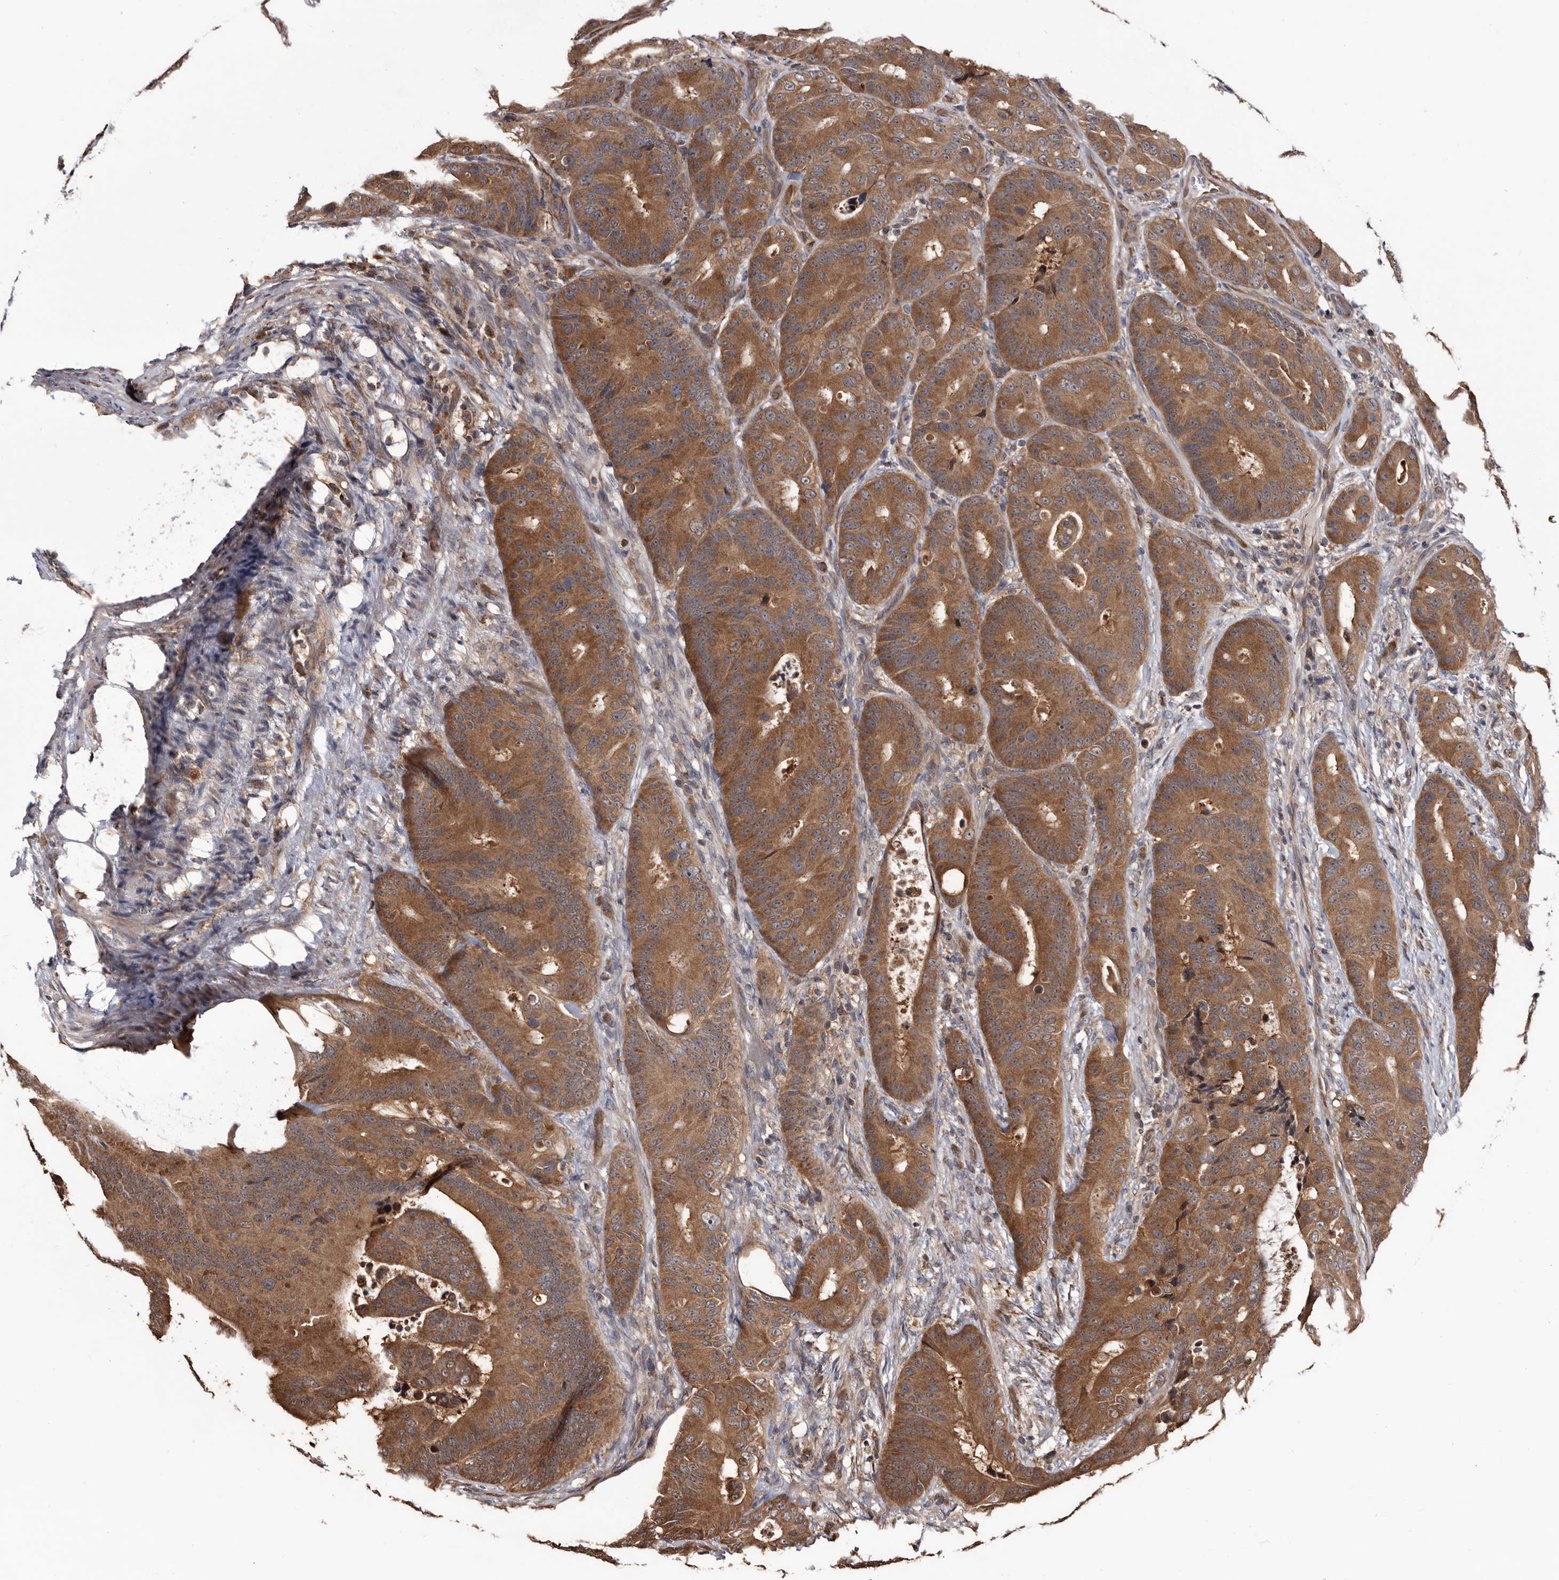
{"staining": {"intensity": "strong", "quantity": ">75%", "location": "cytoplasmic/membranous"}, "tissue": "colorectal cancer", "cell_type": "Tumor cells", "image_type": "cancer", "snomed": [{"axis": "morphology", "description": "Adenocarcinoma, NOS"}, {"axis": "topography", "description": "Colon"}], "caption": "There is high levels of strong cytoplasmic/membranous expression in tumor cells of colorectal adenocarcinoma, as demonstrated by immunohistochemical staining (brown color).", "gene": "TTI2", "patient": {"sex": "male", "age": 83}}